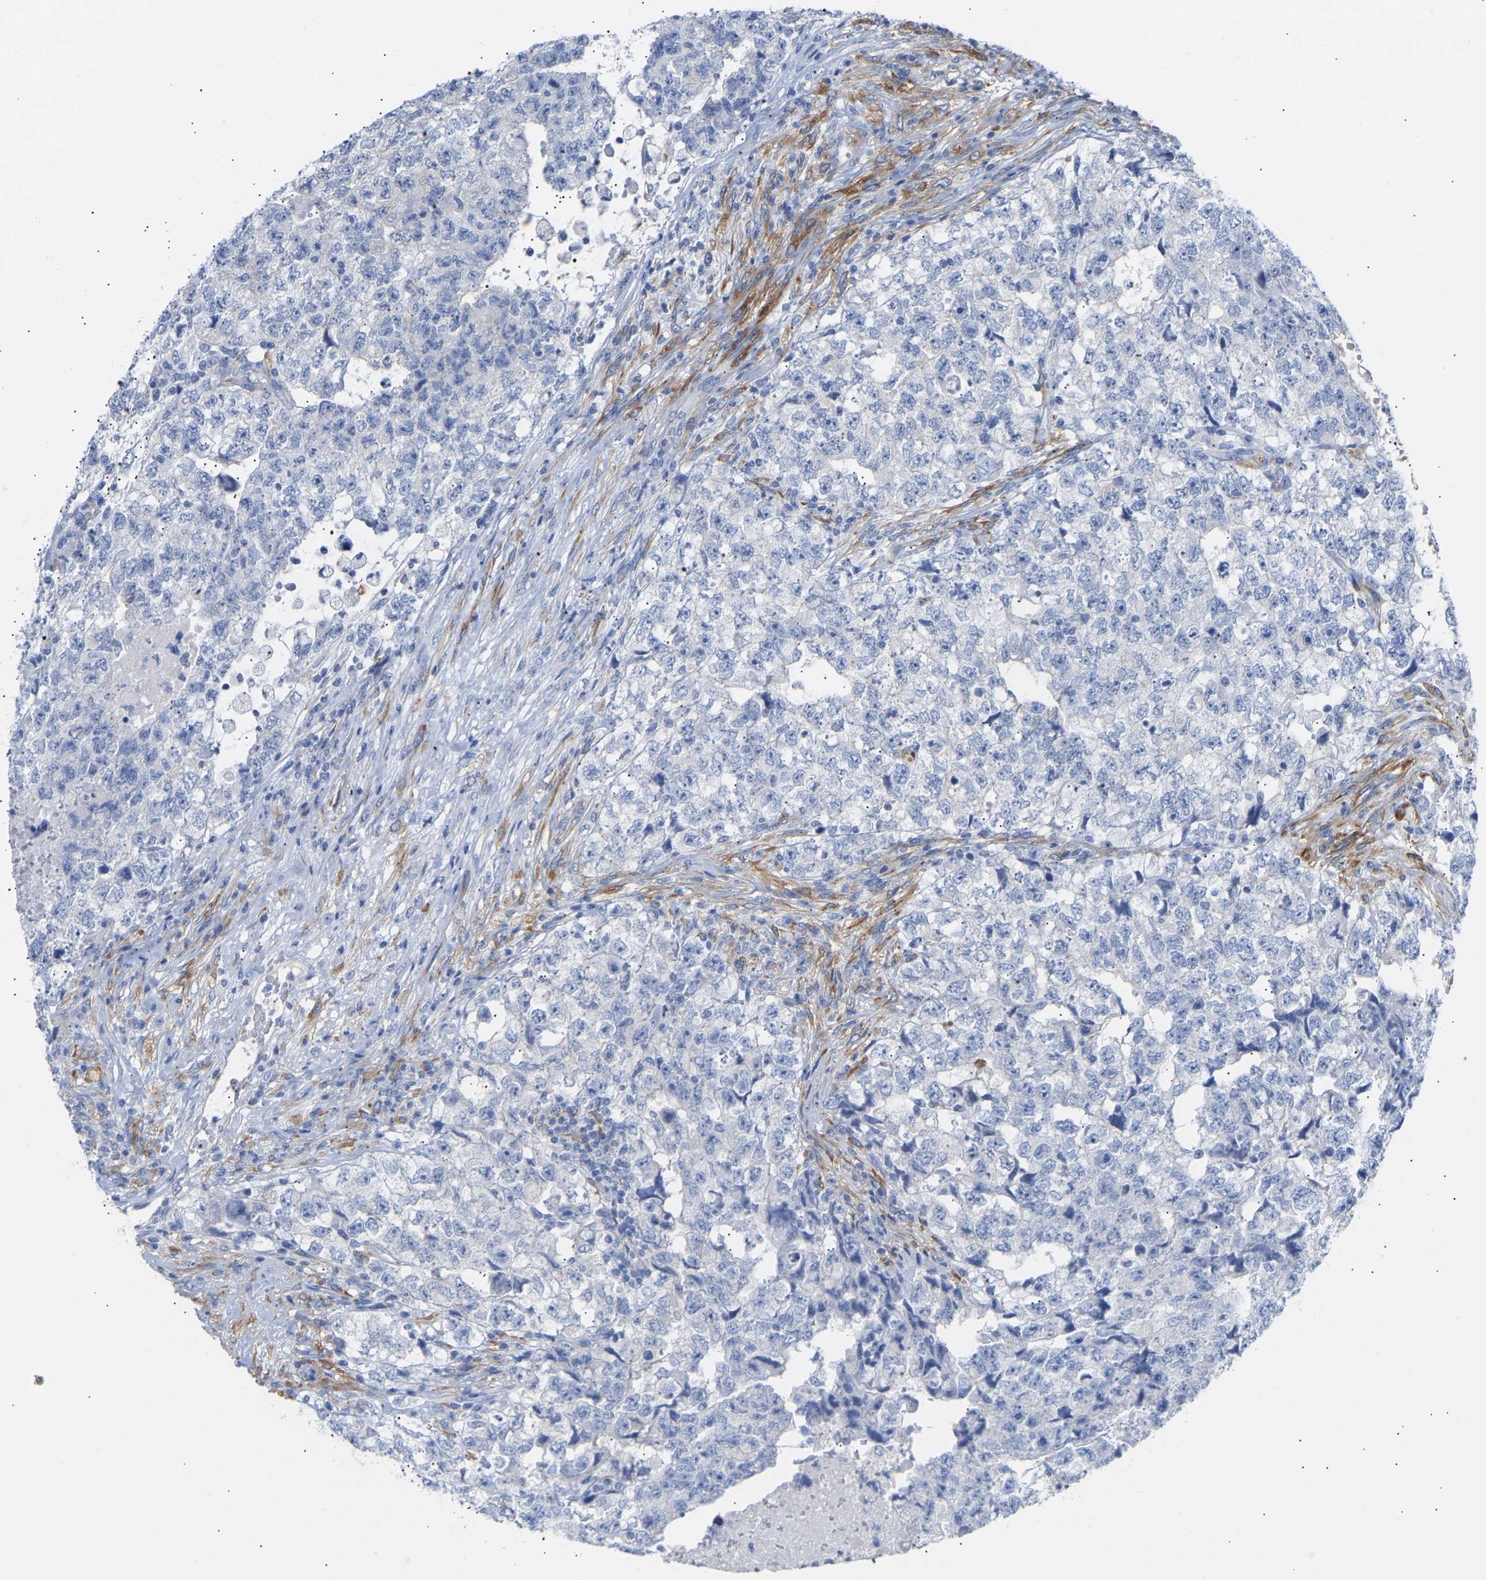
{"staining": {"intensity": "negative", "quantity": "none", "location": "none"}, "tissue": "testis cancer", "cell_type": "Tumor cells", "image_type": "cancer", "snomed": [{"axis": "morphology", "description": "Carcinoma, Embryonal, NOS"}, {"axis": "topography", "description": "Testis"}], "caption": "Tumor cells show no significant positivity in testis cancer.", "gene": "AMPH", "patient": {"sex": "male", "age": 36}}